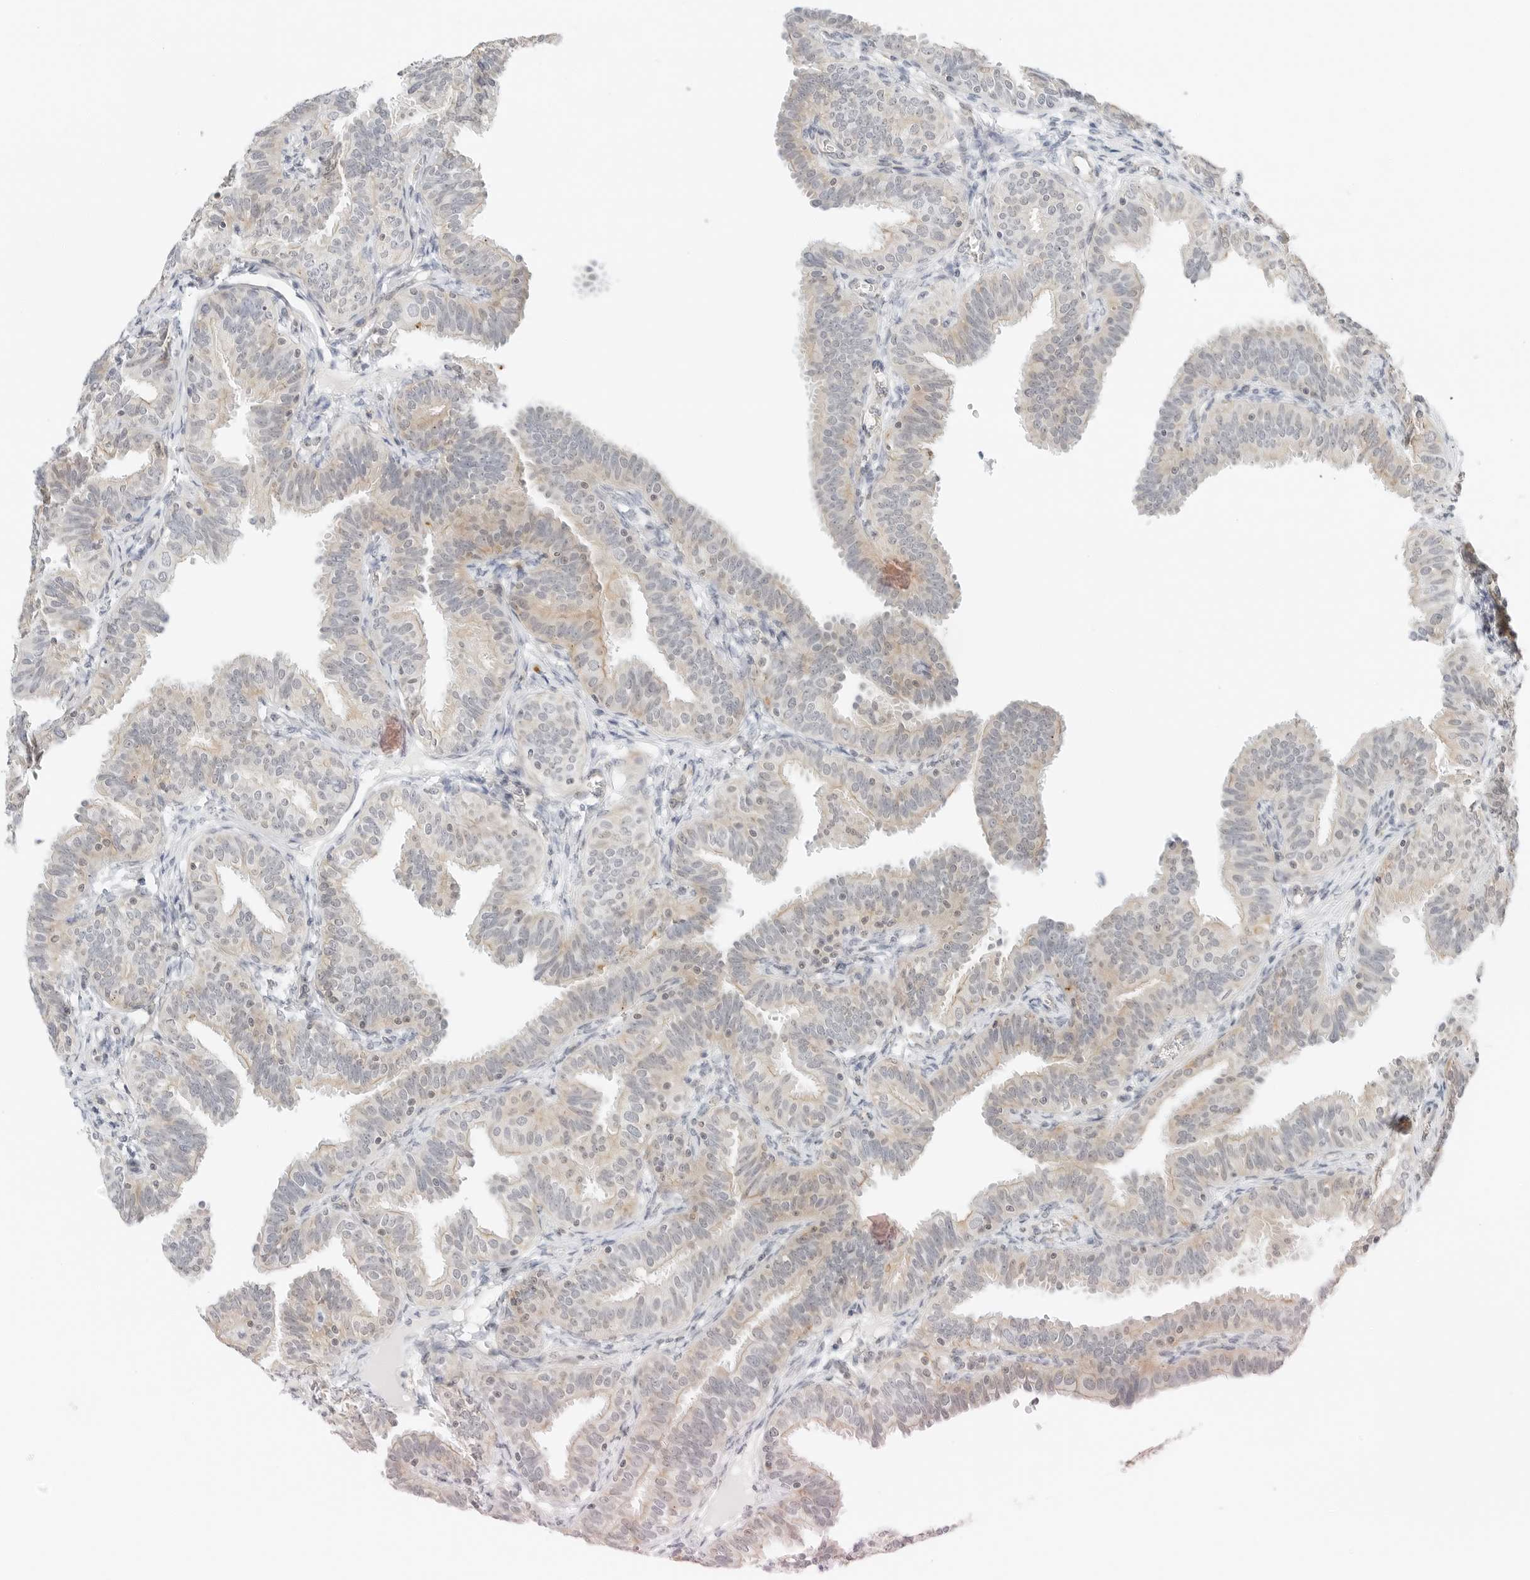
{"staining": {"intensity": "moderate", "quantity": "25%-75%", "location": "cytoplasmic/membranous"}, "tissue": "fallopian tube", "cell_type": "Glandular cells", "image_type": "normal", "snomed": [{"axis": "morphology", "description": "Normal tissue, NOS"}, {"axis": "topography", "description": "Fallopian tube"}], "caption": "IHC of unremarkable human fallopian tube reveals medium levels of moderate cytoplasmic/membranous positivity in approximately 25%-75% of glandular cells. The protein is stained brown, and the nuclei are stained in blue (DAB IHC with brightfield microscopy, high magnification).", "gene": "IQCC", "patient": {"sex": "female", "age": 35}}